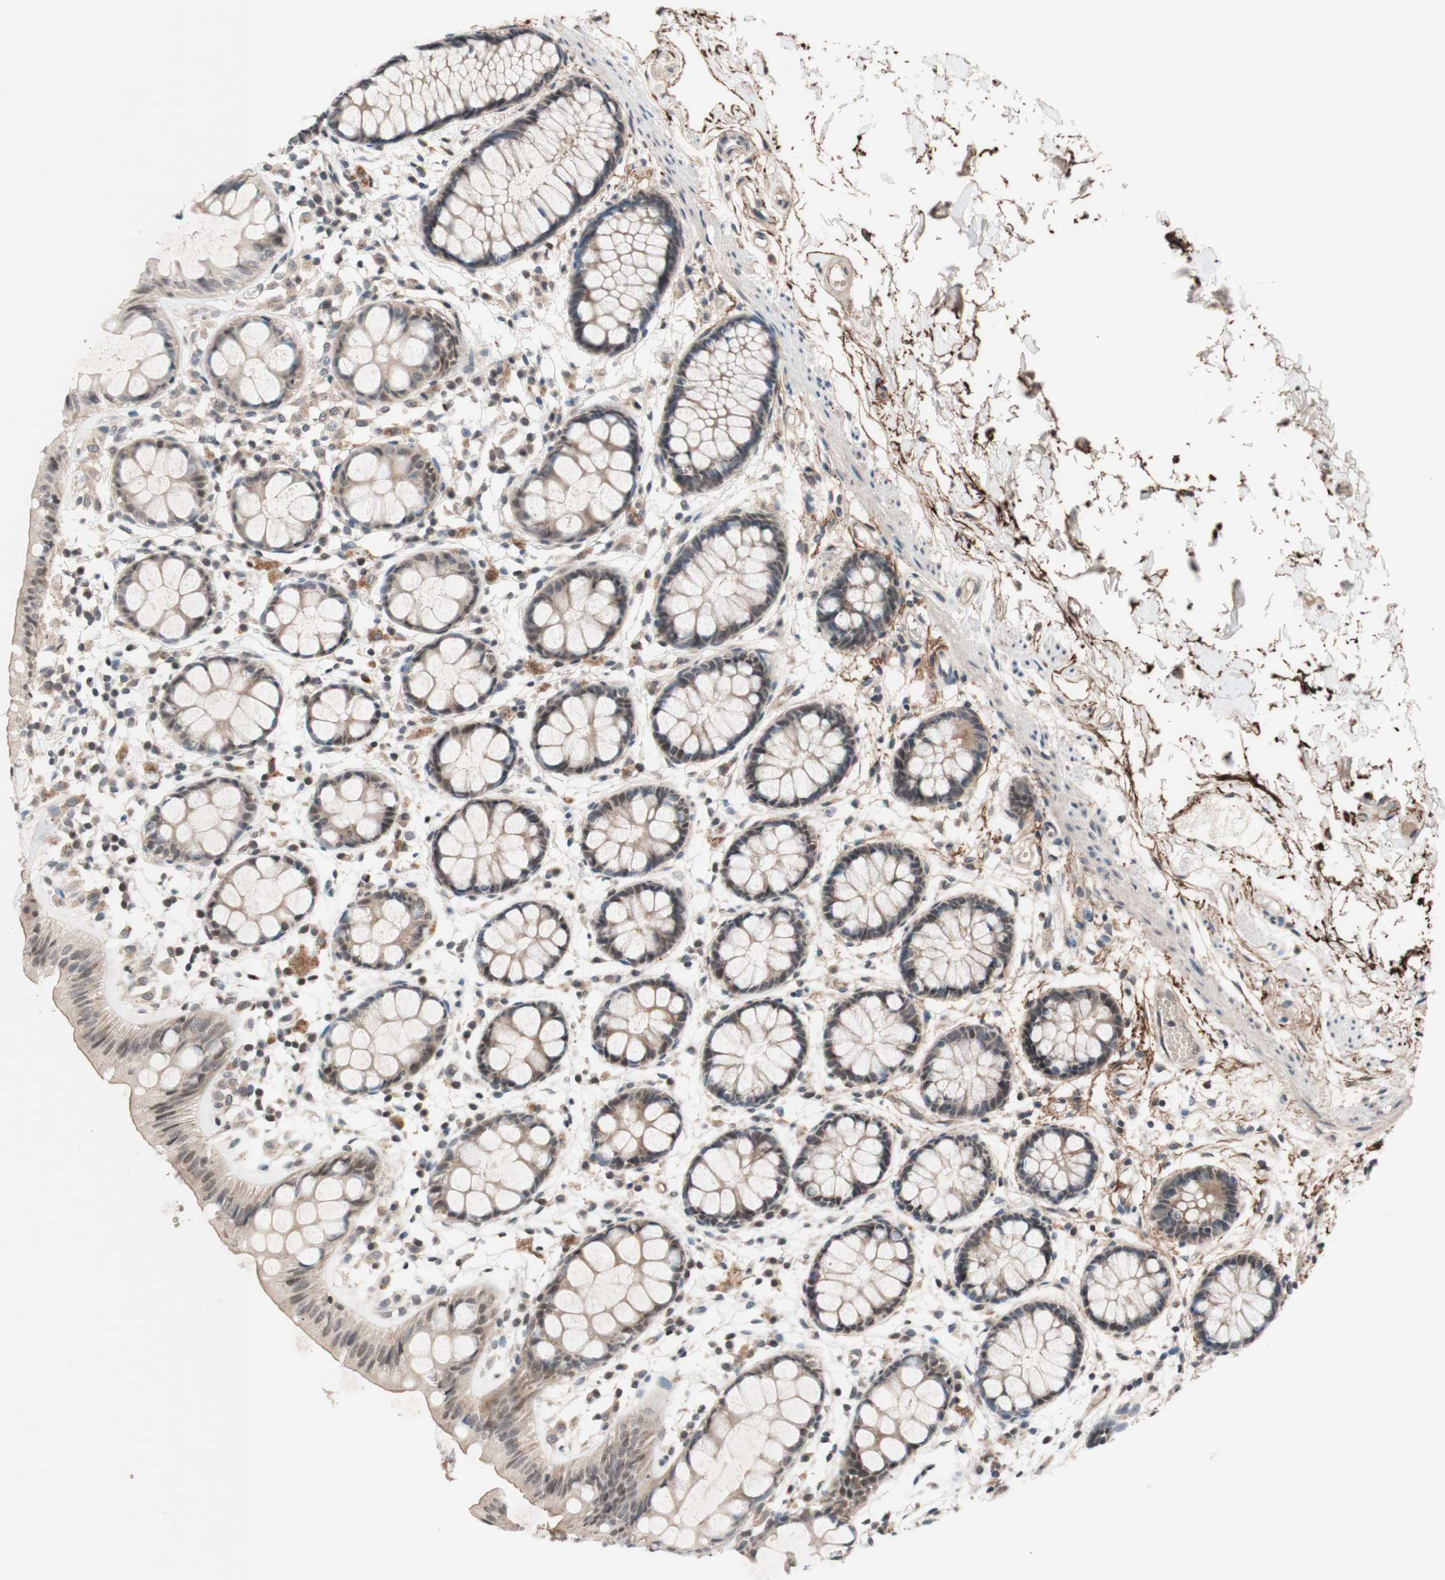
{"staining": {"intensity": "moderate", "quantity": ">75%", "location": "cytoplasmic/membranous,nuclear"}, "tissue": "rectum", "cell_type": "Glandular cells", "image_type": "normal", "snomed": [{"axis": "morphology", "description": "Normal tissue, NOS"}, {"axis": "topography", "description": "Rectum"}], "caption": "A medium amount of moderate cytoplasmic/membranous,nuclear expression is appreciated in approximately >75% of glandular cells in unremarkable rectum. Using DAB (3,3'-diaminobenzidine) (brown) and hematoxylin (blue) stains, captured at high magnification using brightfield microscopy.", "gene": "CD55", "patient": {"sex": "female", "age": 66}}